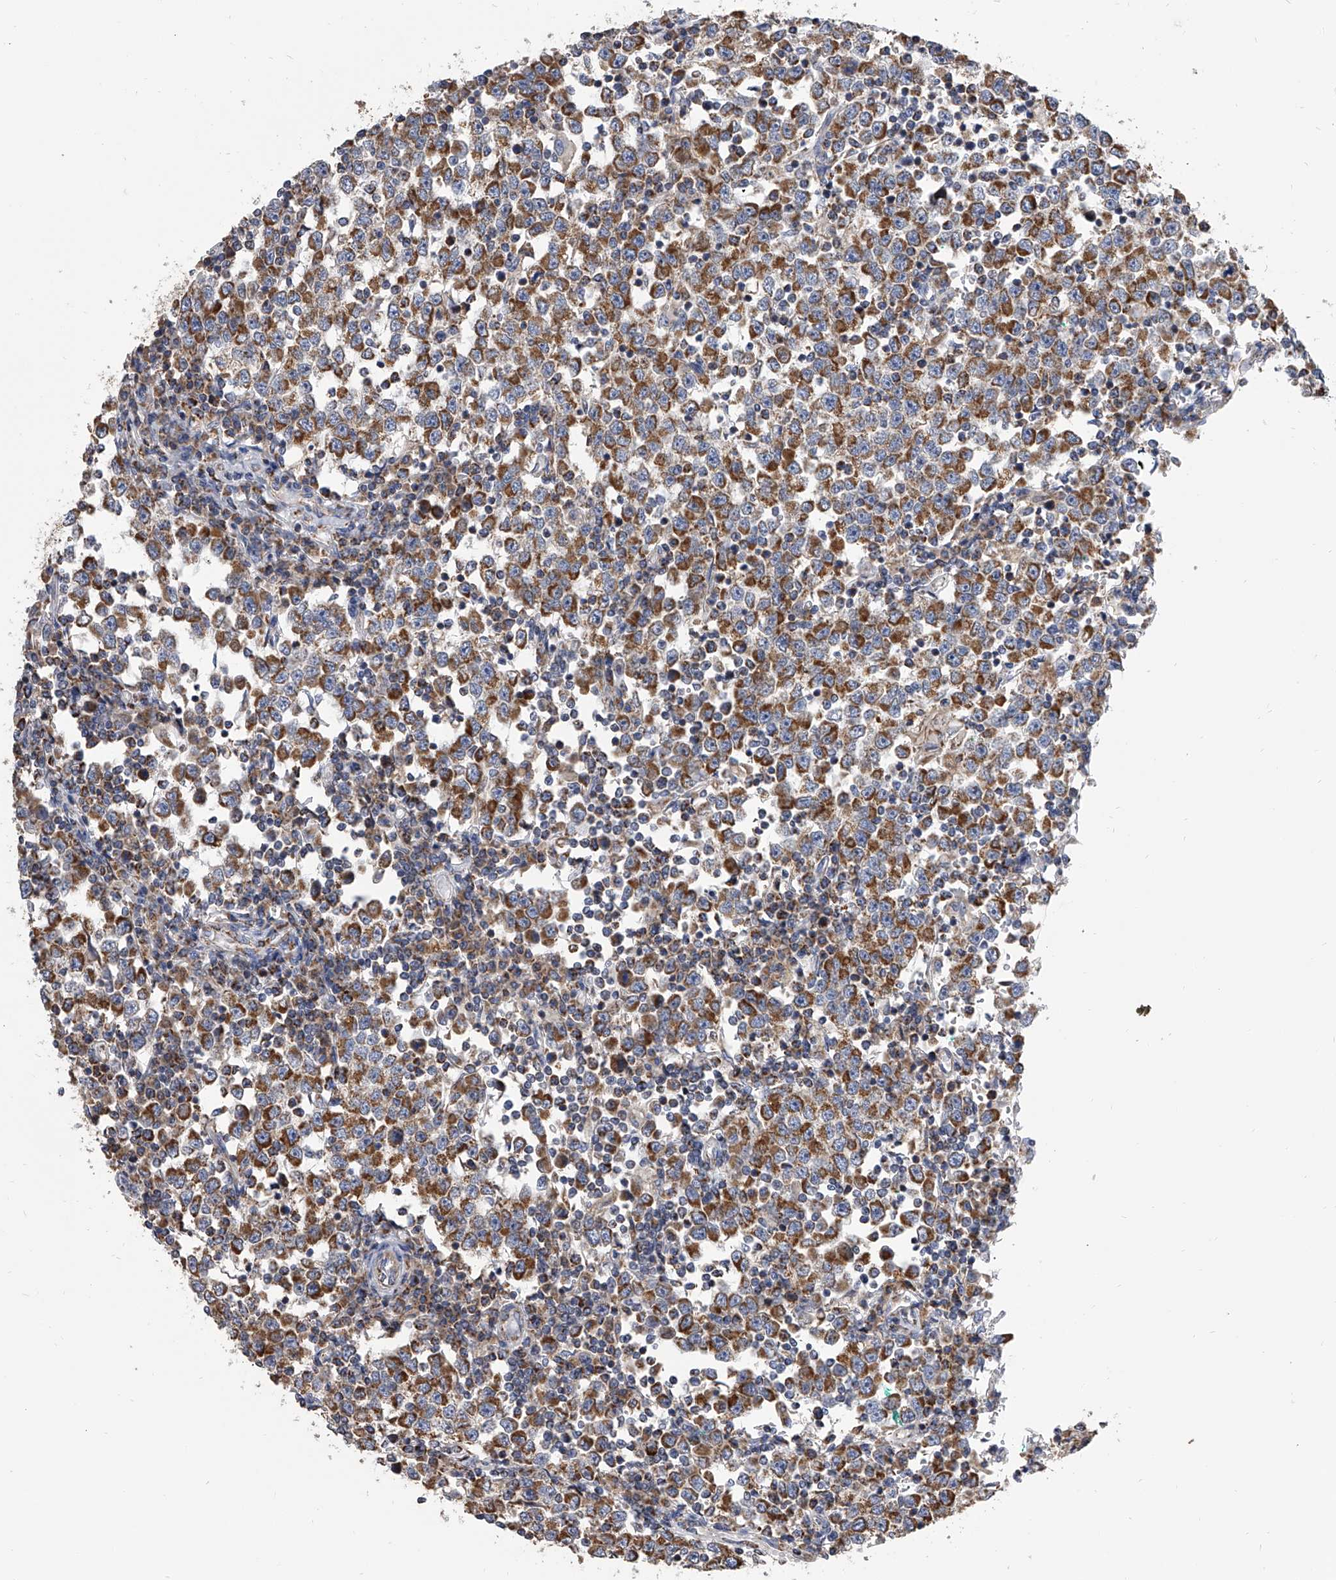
{"staining": {"intensity": "moderate", "quantity": ">75%", "location": "cytoplasmic/membranous"}, "tissue": "testis cancer", "cell_type": "Tumor cells", "image_type": "cancer", "snomed": [{"axis": "morphology", "description": "Seminoma, NOS"}, {"axis": "topography", "description": "Testis"}], "caption": "Testis seminoma tissue demonstrates moderate cytoplasmic/membranous staining in about >75% of tumor cells", "gene": "MRPL28", "patient": {"sex": "male", "age": 65}}